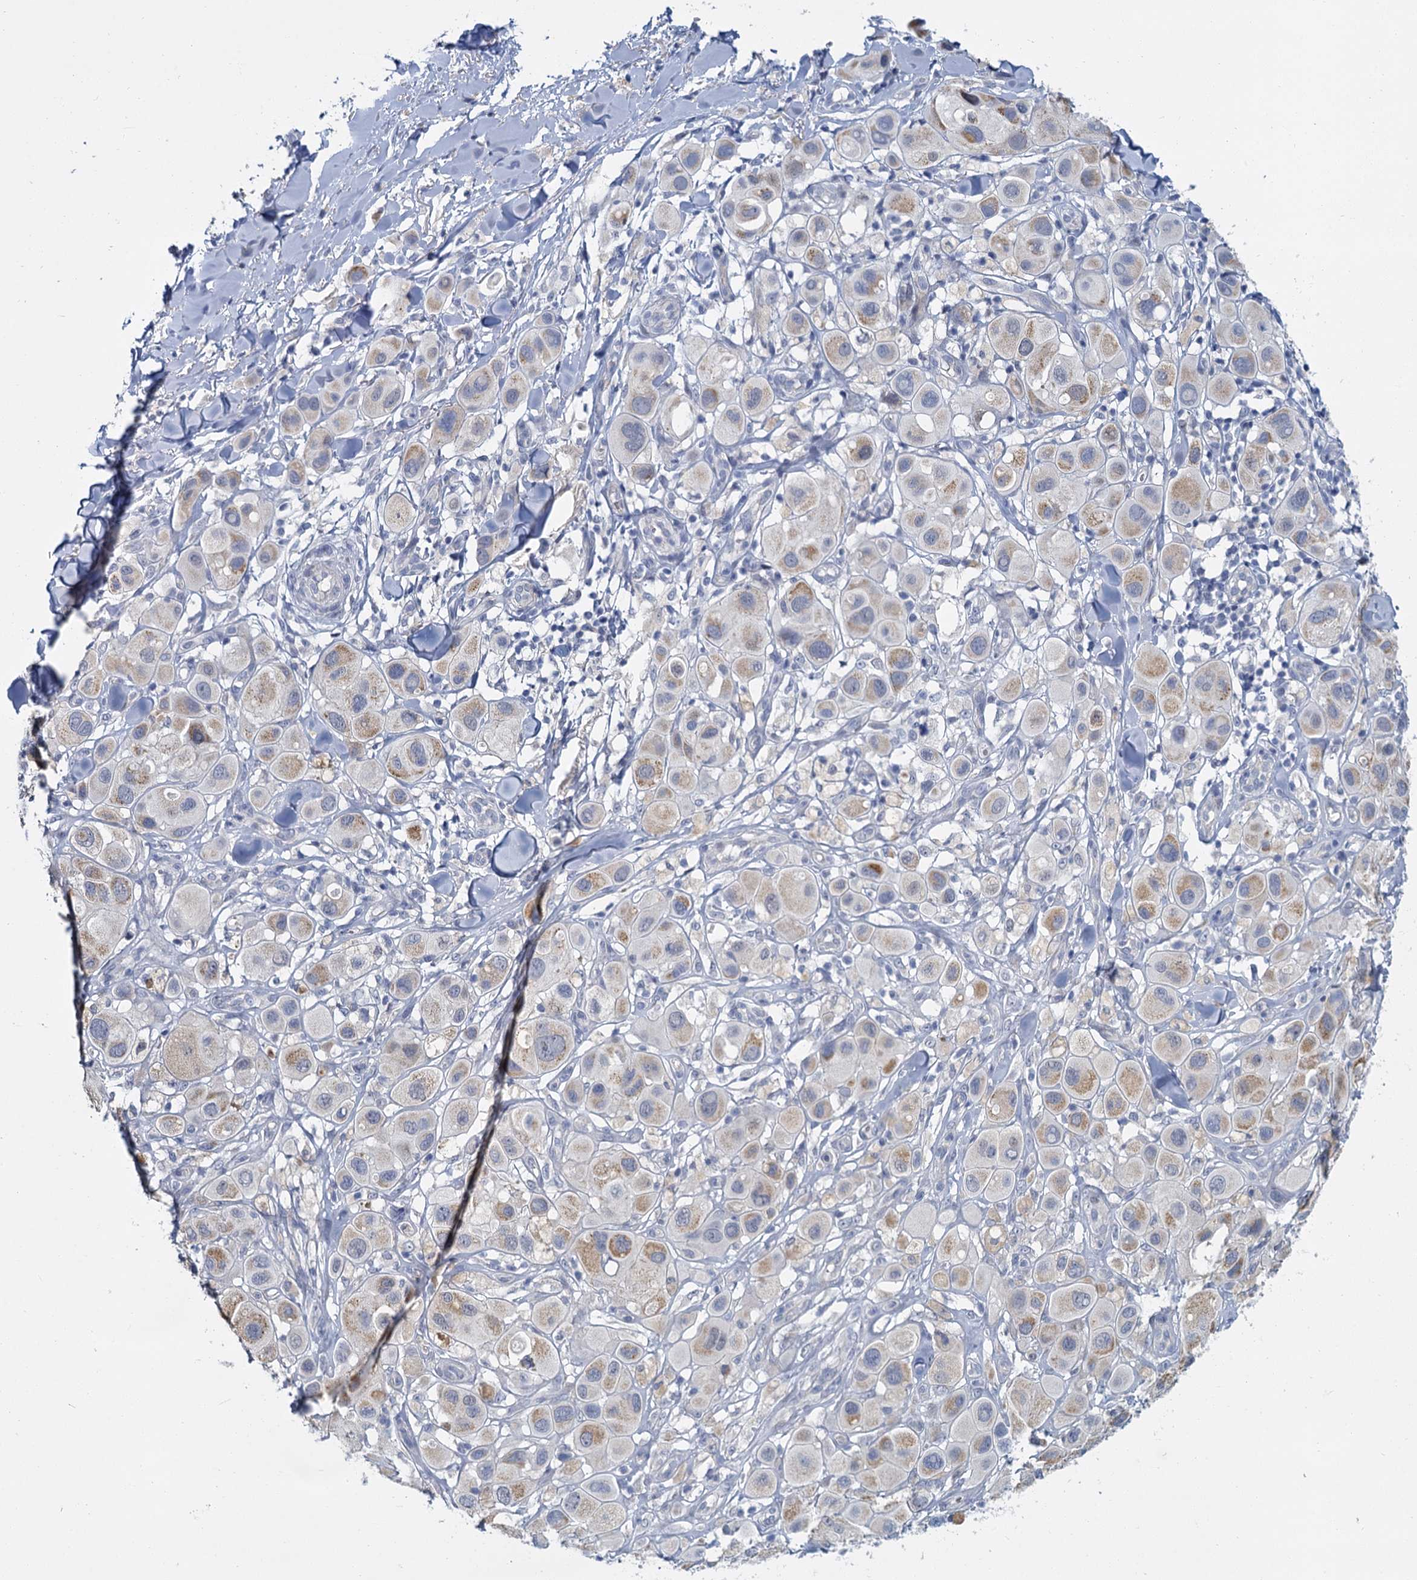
{"staining": {"intensity": "moderate", "quantity": "<25%", "location": "cytoplasmic/membranous"}, "tissue": "melanoma", "cell_type": "Tumor cells", "image_type": "cancer", "snomed": [{"axis": "morphology", "description": "Malignant melanoma, Metastatic site"}, {"axis": "topography", "description": "Skin"}], "caption": "Malignant melanoma (metastatic site) tissue reveals moderate cytoplasmic/membranous positivity in approximately <25% of tumor cells", "gene": "ACRBP", "patient": {"sex": "male", "age": 41}}